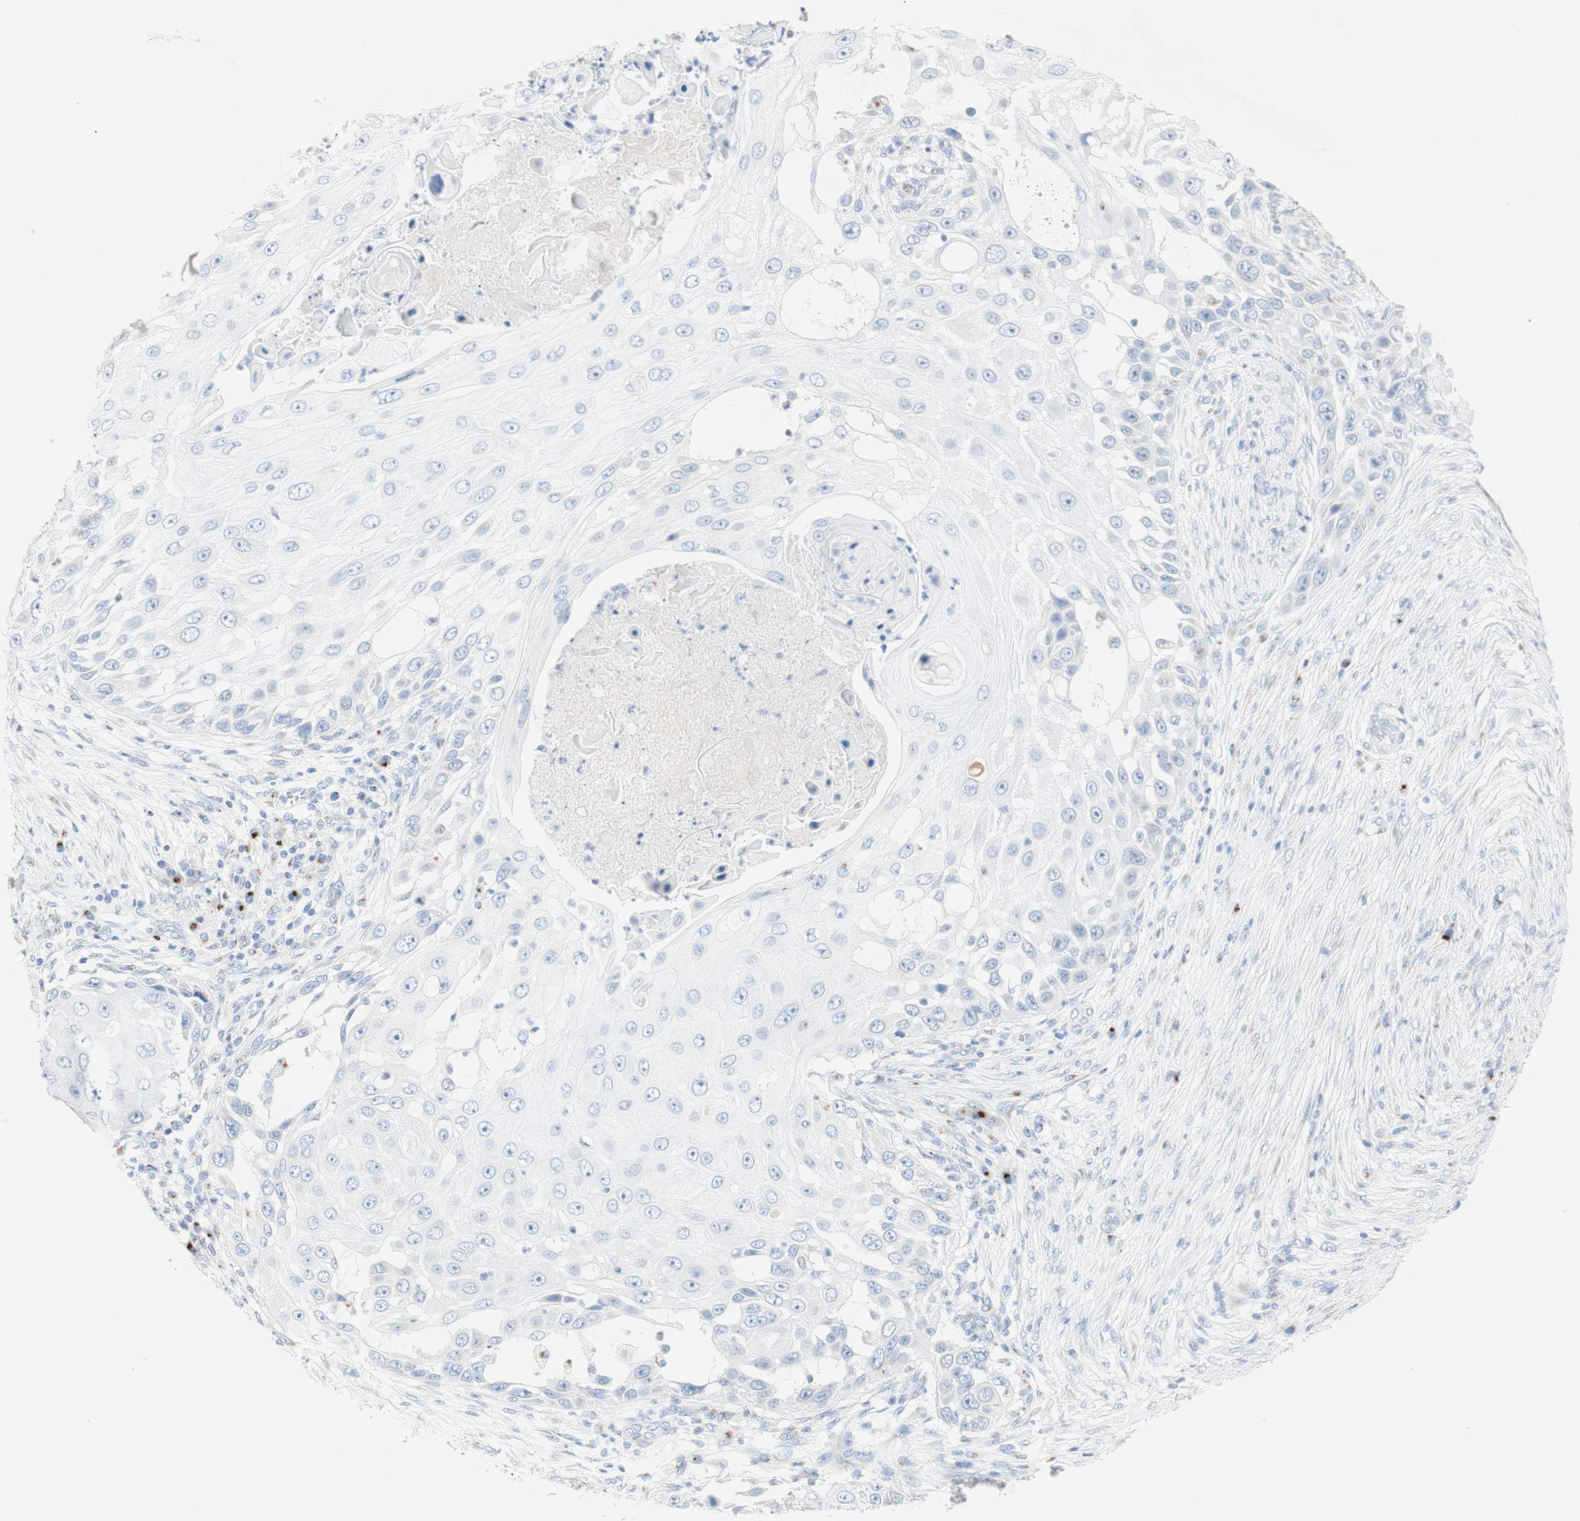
{"staining": {"intensity": "negative", "quantity": "none", "location": "none"}, "tissue": "skin cancer", "cell_type": "Tumor cells", "image_type": "cancer", "snomed": [{"axis": "morphology", "description": "Squamous cell carcinoma, NOS"}, {"axis": "topography", "description": "Skin"}], "caption": "A high-resolution image shows immunohistochemistry (IHC) staining of skin cancer (squamous cell carcinoma), which exhibits no significant staining in tumor cells.", "gene": "MANEA", "patient": {"sex": "female", "age": 44}}